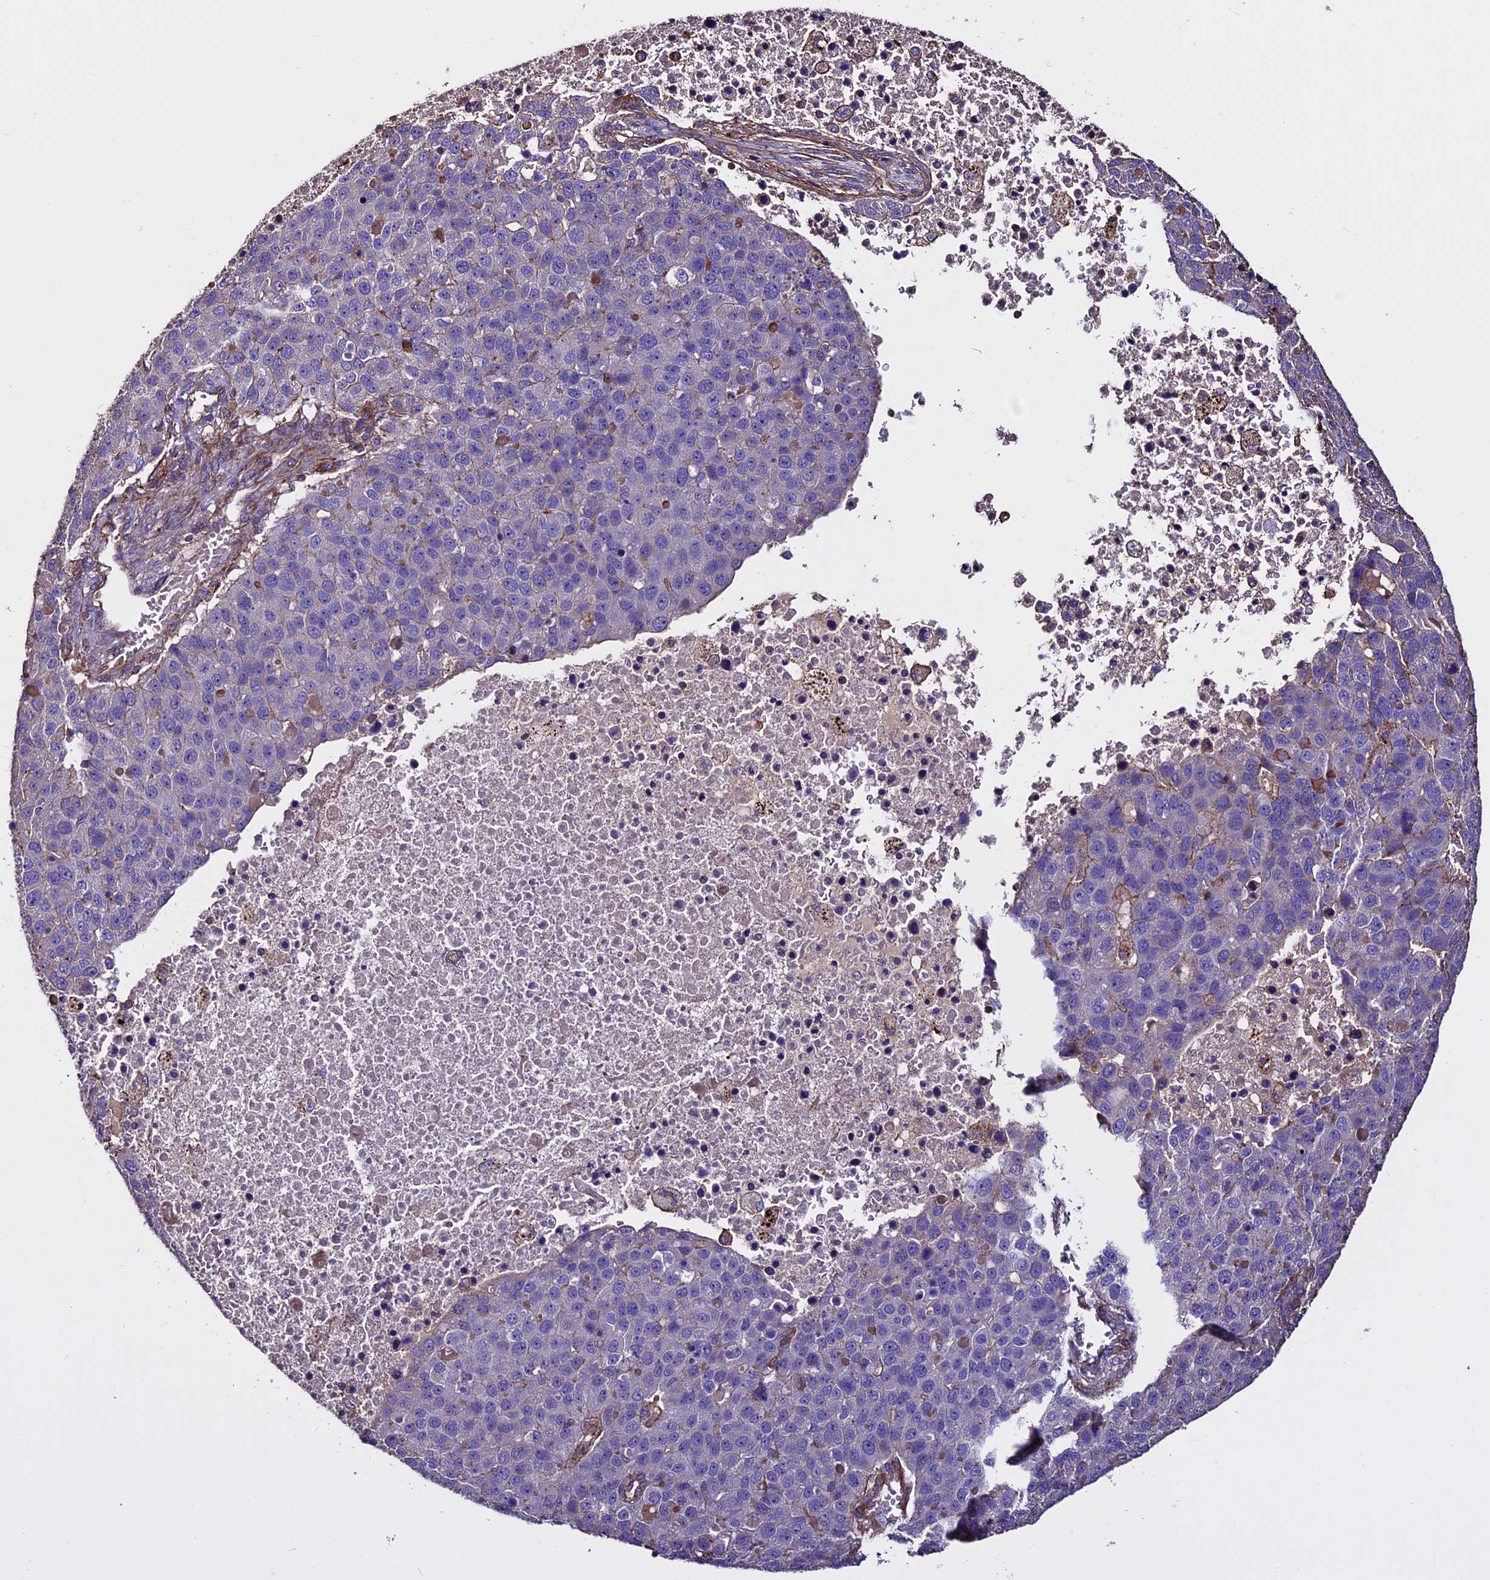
{"staining": {"intensity": "negative", "quantity": "none", "location": "none"}, "tissue": "pancreatic cancer", "cell_type": "Tumor cells", "image_type": "cancer", "snomed": [{"axis": "morphology", "description": "Adenocarcinoma, NOS"}, {"axis": "topography", "description": "Pancreas"}], "caption": "Micrograph shows no significant protein expression in tumor cells of pancreatic cancer (adenocarcinoma). (DAB (3,3'-diaminobenzidine) IHC visualized using brightfield microscopy, high magnification).", "gene": "EVA1B", "patient": {"sex": "female", "age": 61}}